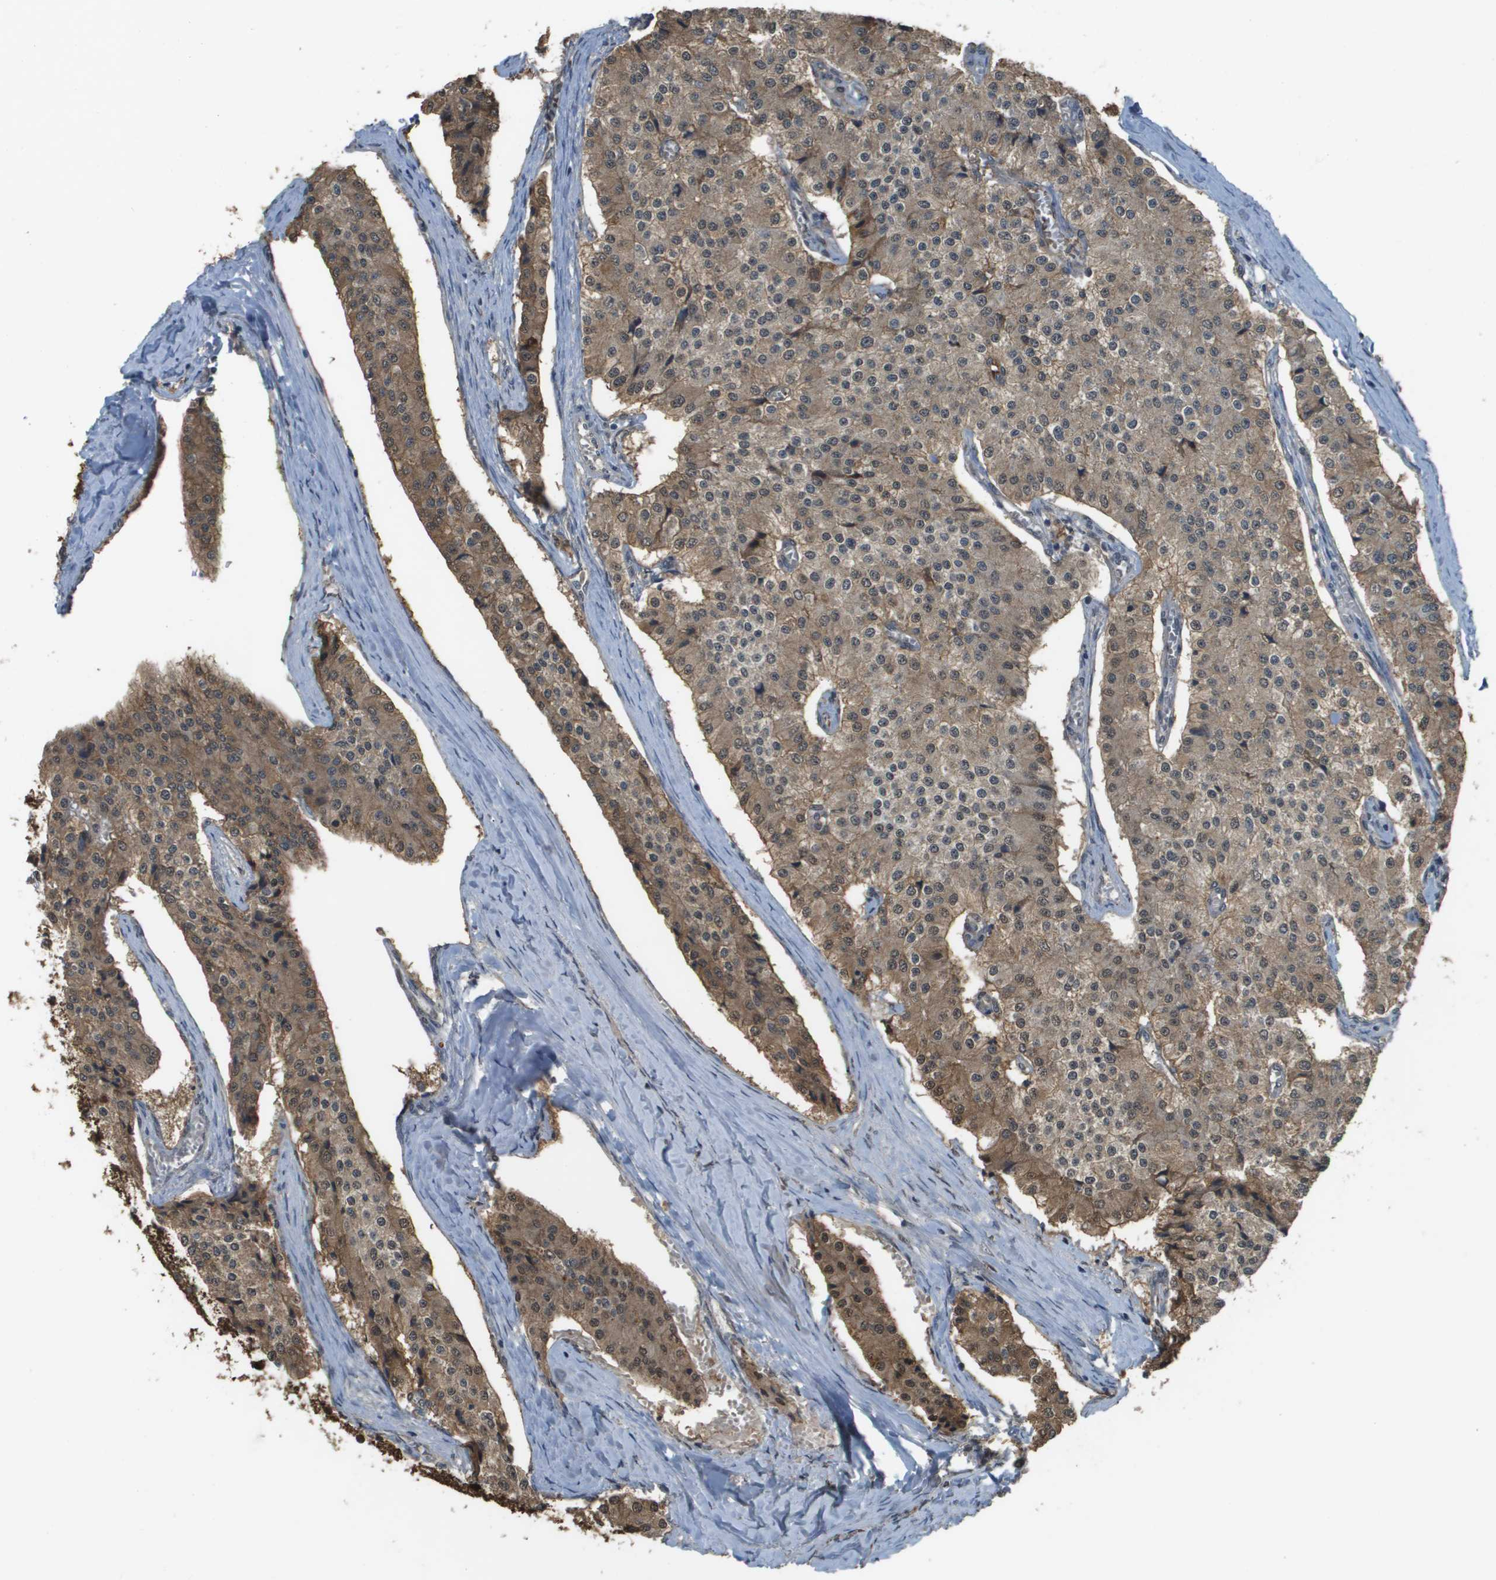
{"staining": {"intensity": "moderate", "quantity": ">75%", "location": "cytoplasmic/membranous,nuclear"}, "tissue": "carcinoid", "cell_type": "Tumor cells", "image_type": "cancer", "snomed": [{"axis": "morphology", "description": "Carcinoid, malignant, NOS"}, {"axis": "topography", "description": "Colon"}], "caption": "Human malignant carcinoid stained with a brown dye exhibits moderate cytoplasmic/membranous and nuclear positive positivity in approximately >75% of tumor cells.", "gene": "NDRG2", "patient": {"sex": "female", "age": 52}}